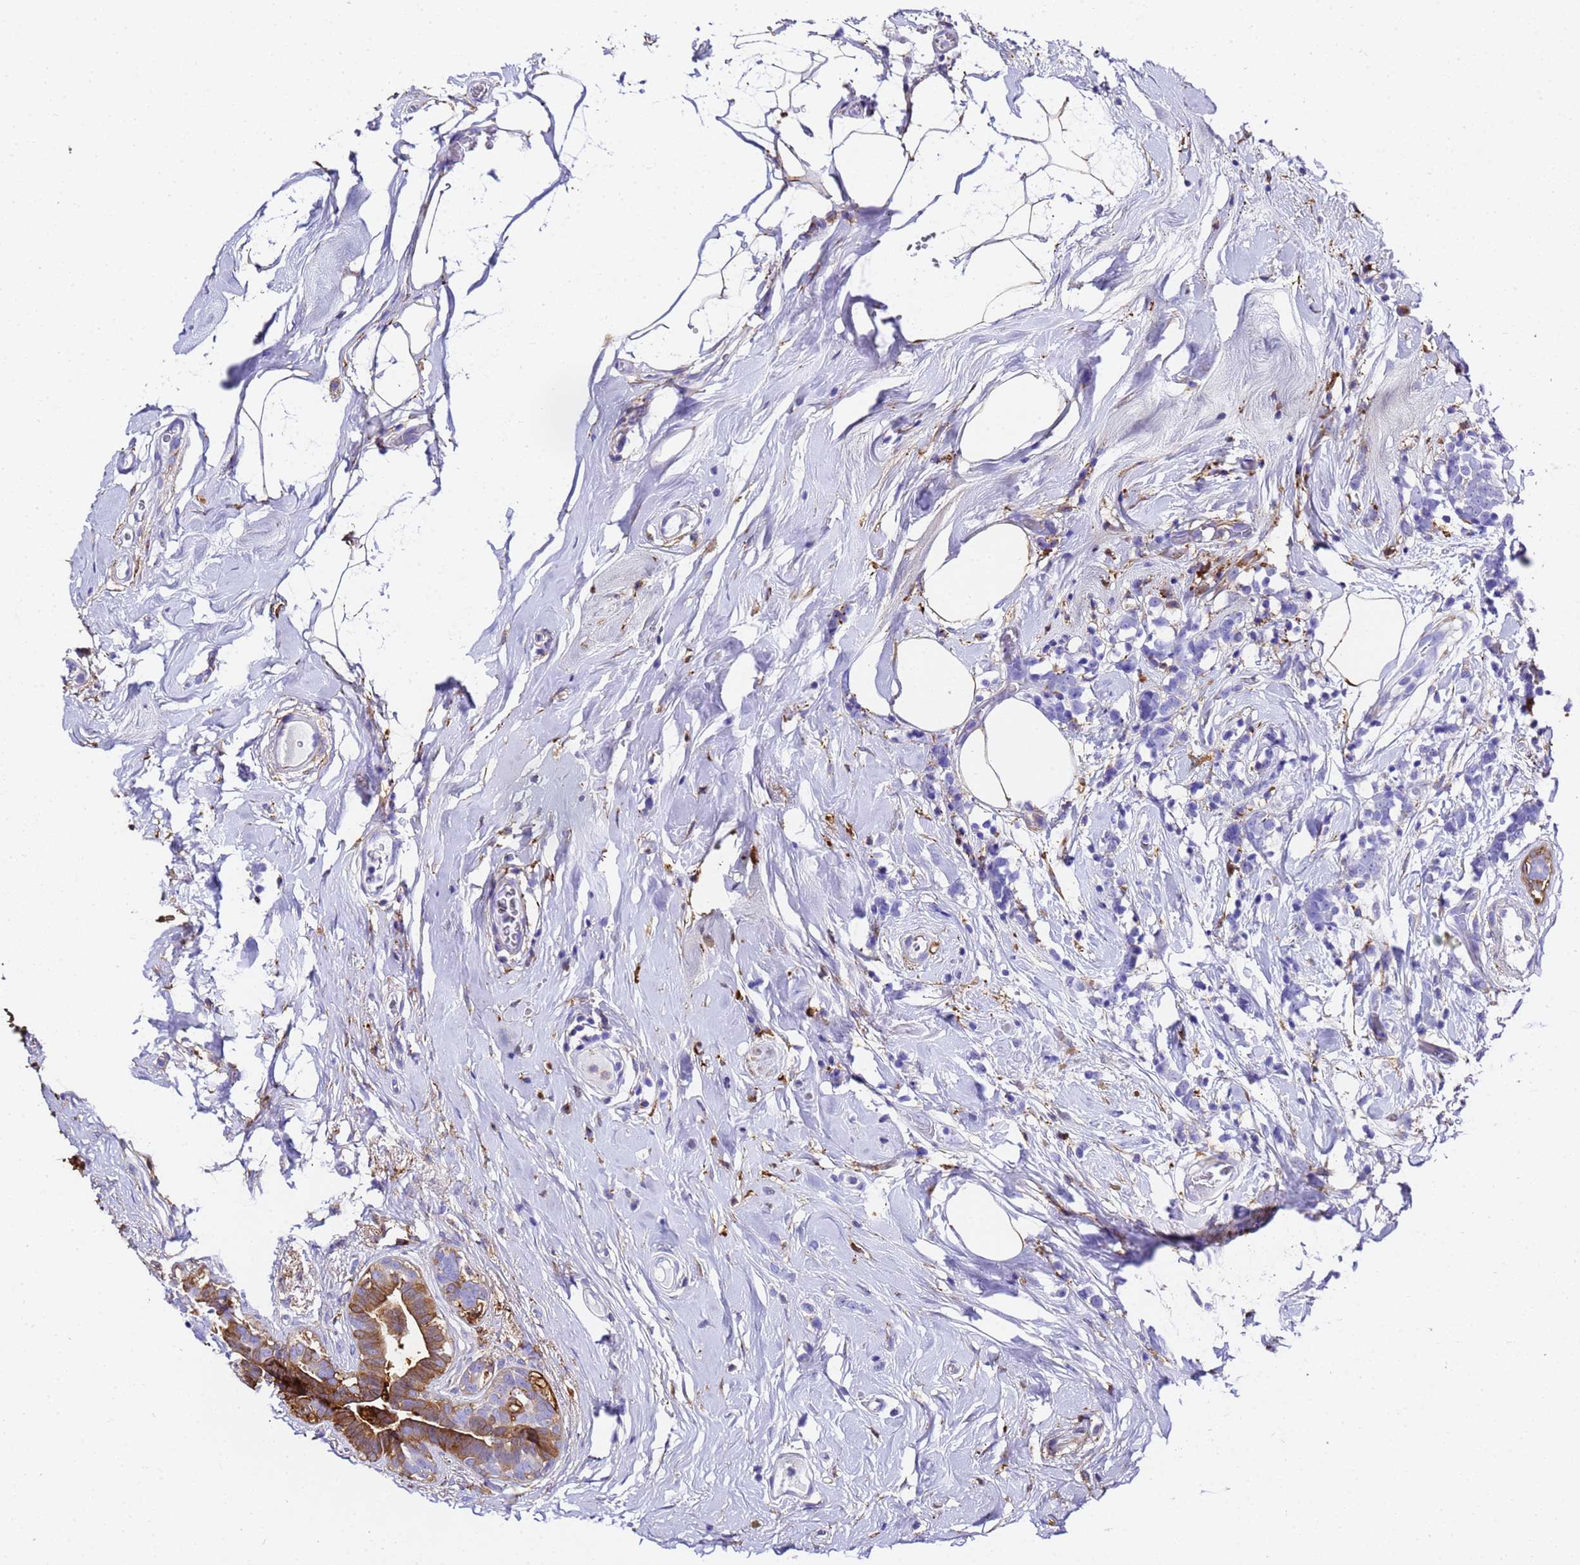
{"staining": {"intensity": "negative", "quantity": "none", "location": "none"}, "tissue": "breast cancer", "cell_type": "Tumor cells", "image_type": "cancer", "snomed": [{"axis": "morphology", "description": "Lobular carcinoma"}, {"axis": "topography", "description": "Breast"}], "caption": "Histopathology image shows no protein expression in tumor cells of lobular carcinoma (breast) tissue. (DAB (3,3'-diaminobenzidine) immunohistochemistry visualized using brightfield microscopy, high magnification).", "gene": "FTL", "patient": {"sex": "female", "age": 58}}